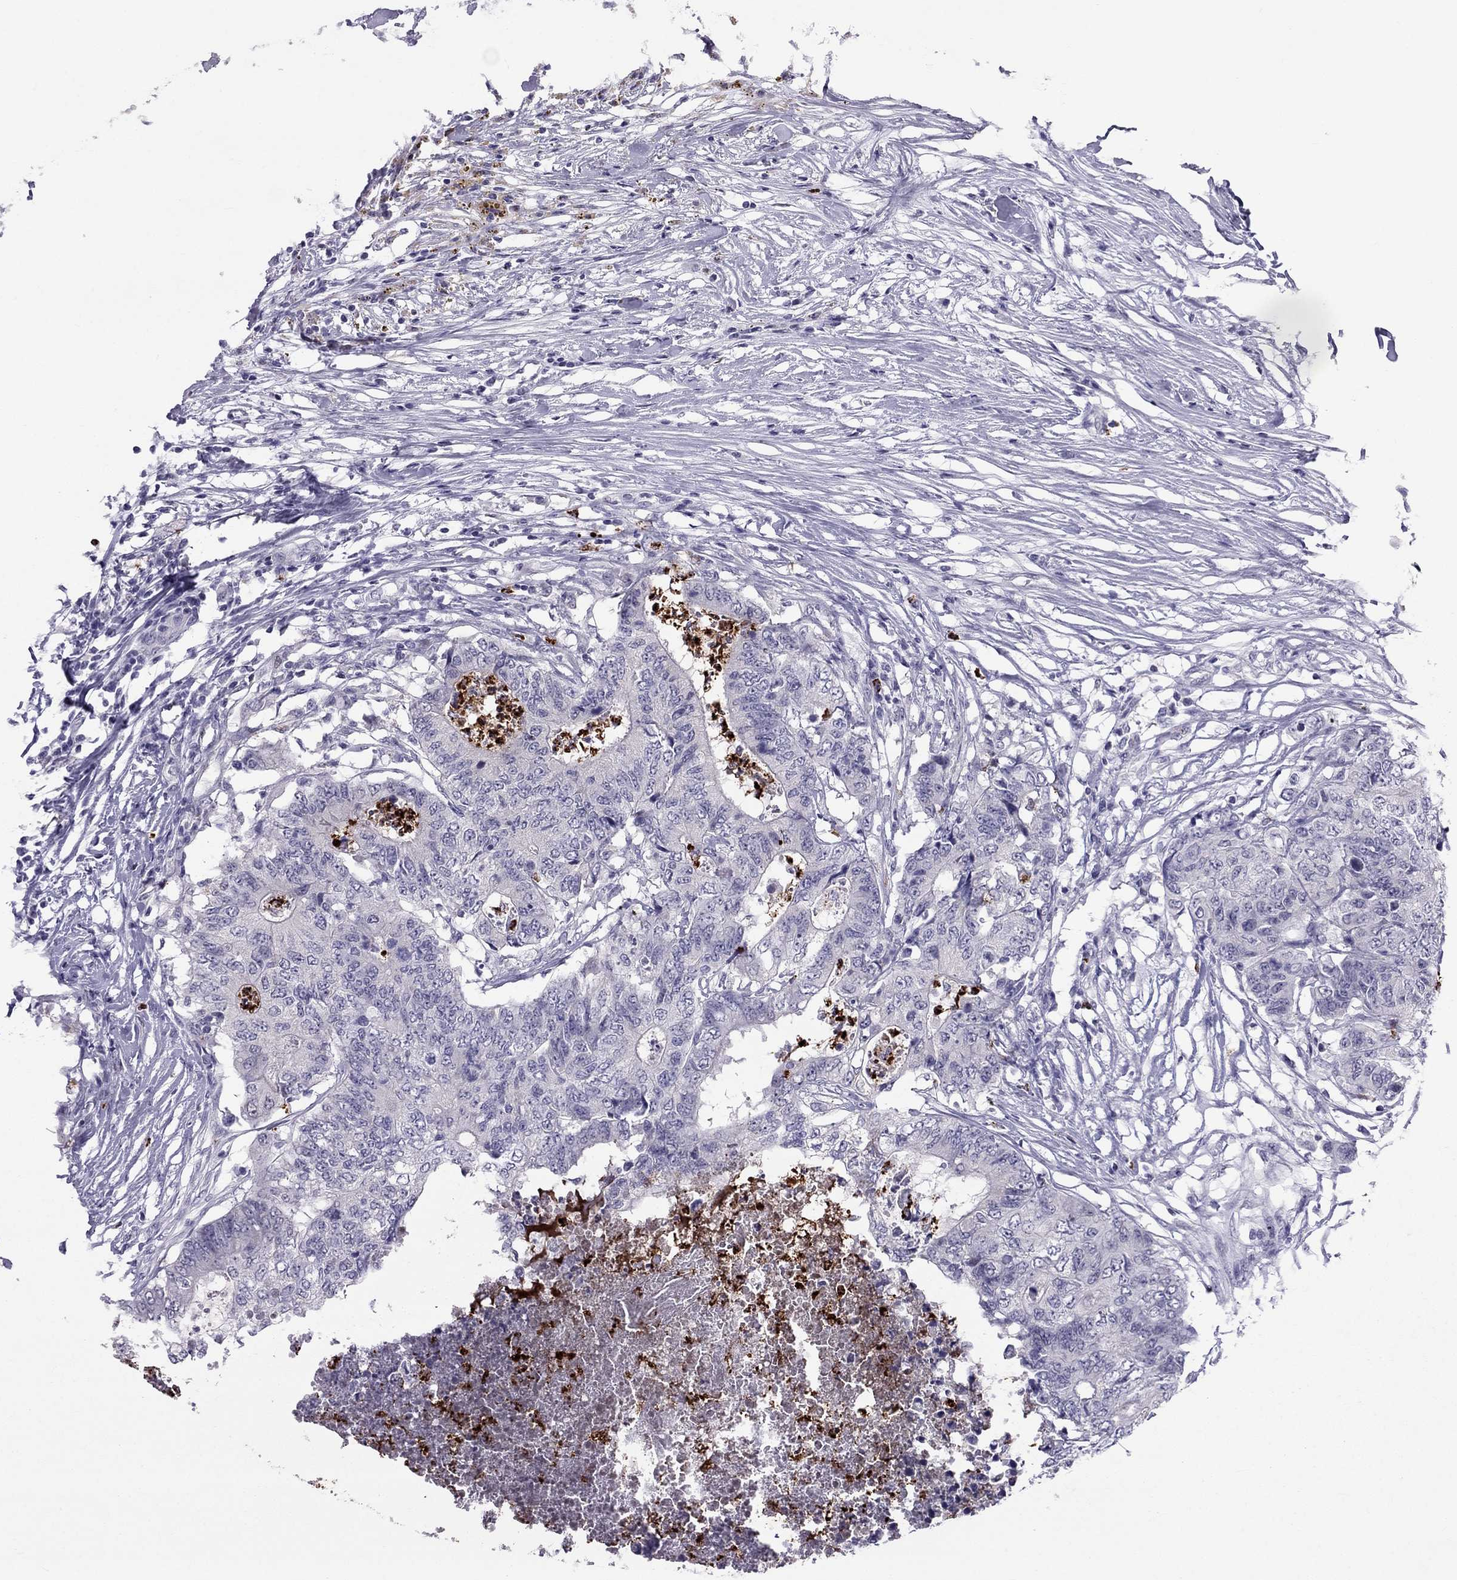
{"staining": {"intensity": "negative", "quantity": "none", "location": "none"}, "tissue": "colorectal cancer", "cell_type": "Tumor cells", "image_type": "cancer", "snomed": [{"axis": "morphology", "description": "Adenocarcinoma, NOS"}, {"axis": "topography", "description": "Colon"}], "caption": "IHC photomicrograph of human colorectal adenocarcinoma stained for a protein (brown), which demonstrates no staining in tumor cells. The staining was performed using DAB (3,3'-diaminobenzidine) to visualize the protein expression in brown, while the nuclei were stained in blue with hematoxylin (Magnification: 20x).", "gene": "CCL27", "patient": {"sex": "female", "age": 48}}